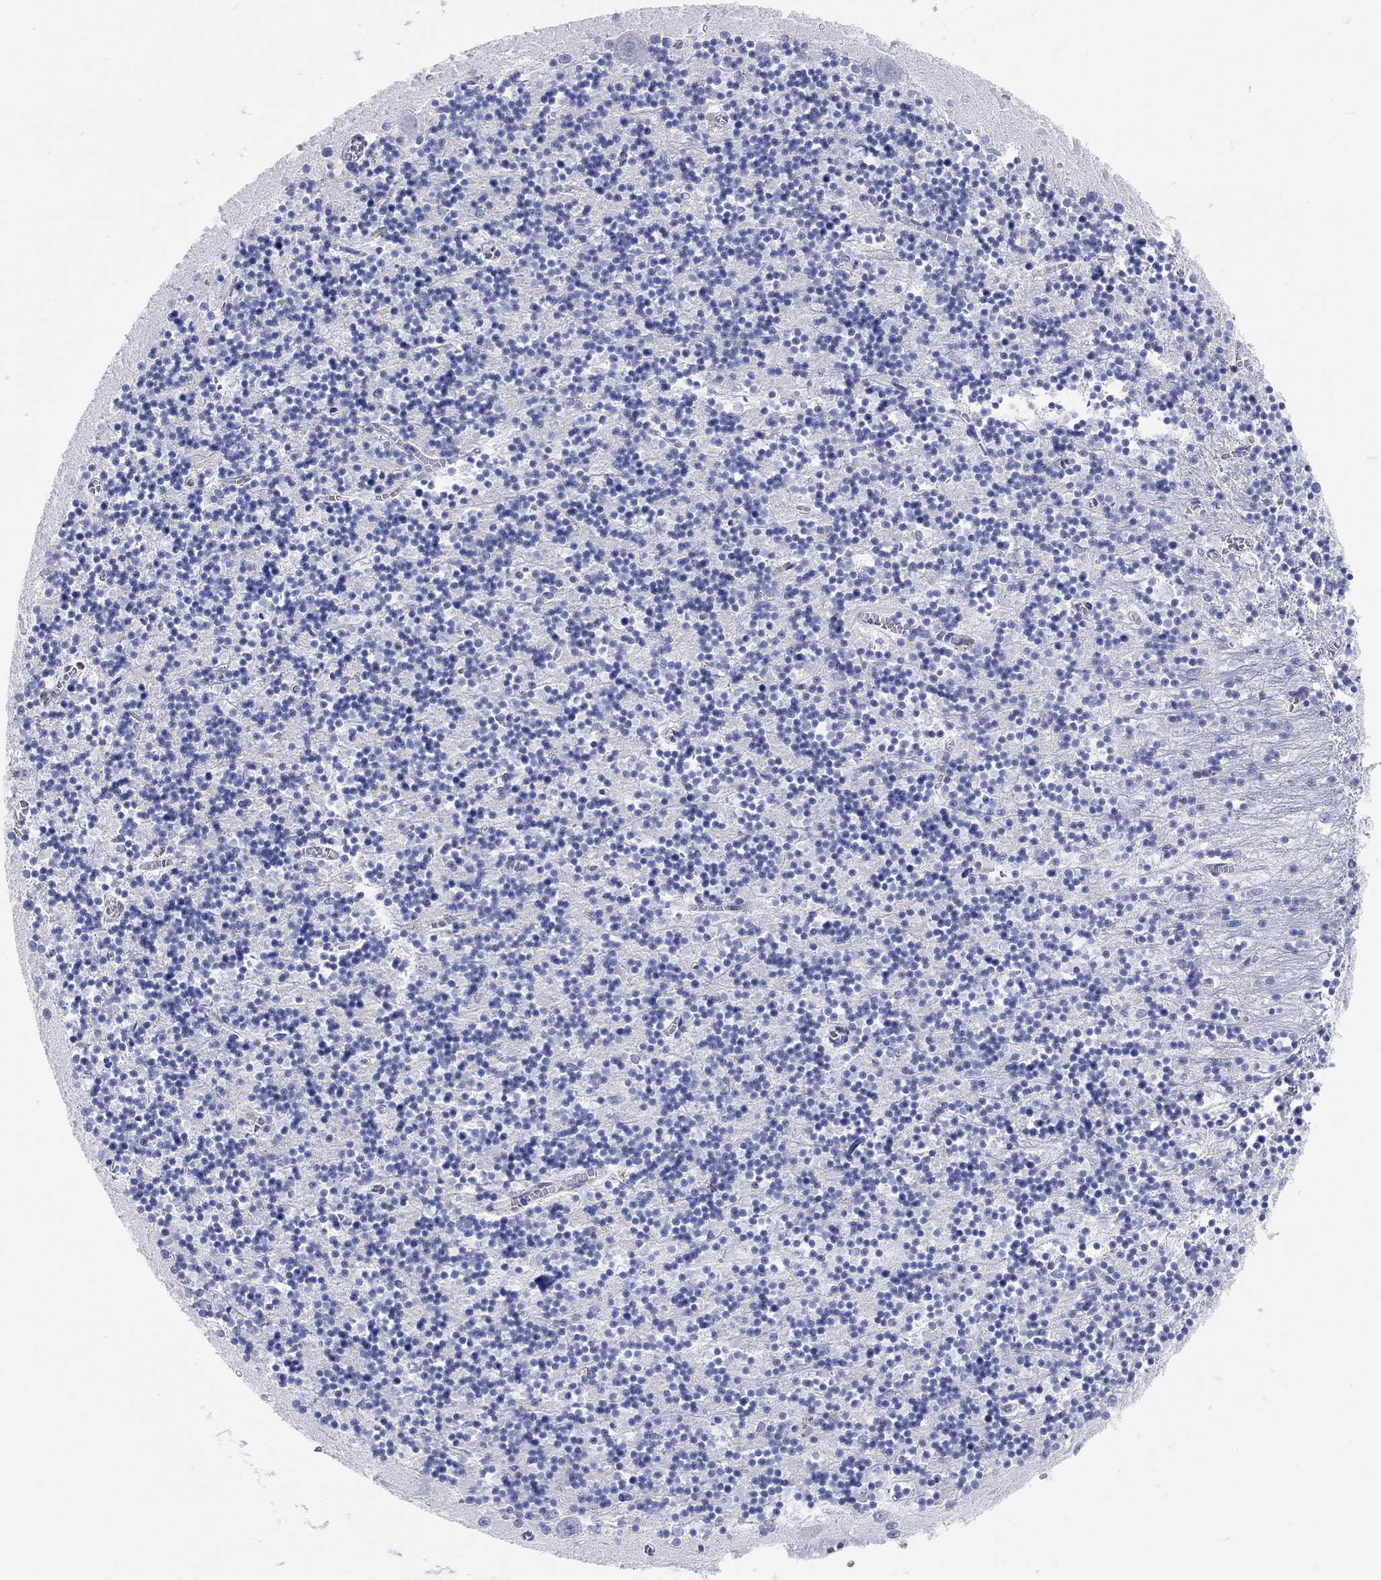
{"staining": {"intensity": "negative", "quantity": "none", "location": "none"}, "tissue": "cerebellum", "cell_type": "Cells in granular layer", "image_type": "normal", "snomed": [{"axis": "morphology", "description": "Normal tissue, NOS"}, {"axis": "topography", "description": "Cerebellum"}], "caption": "This is a photomicrograph of immunohistochemistry (IHC) staining of normal cerebellum, which shows no expression in cells in granular layer. Nuclei are stained in blue.", "gene": "XIRP2", "patient": {"sex": "female", "age": 64}}